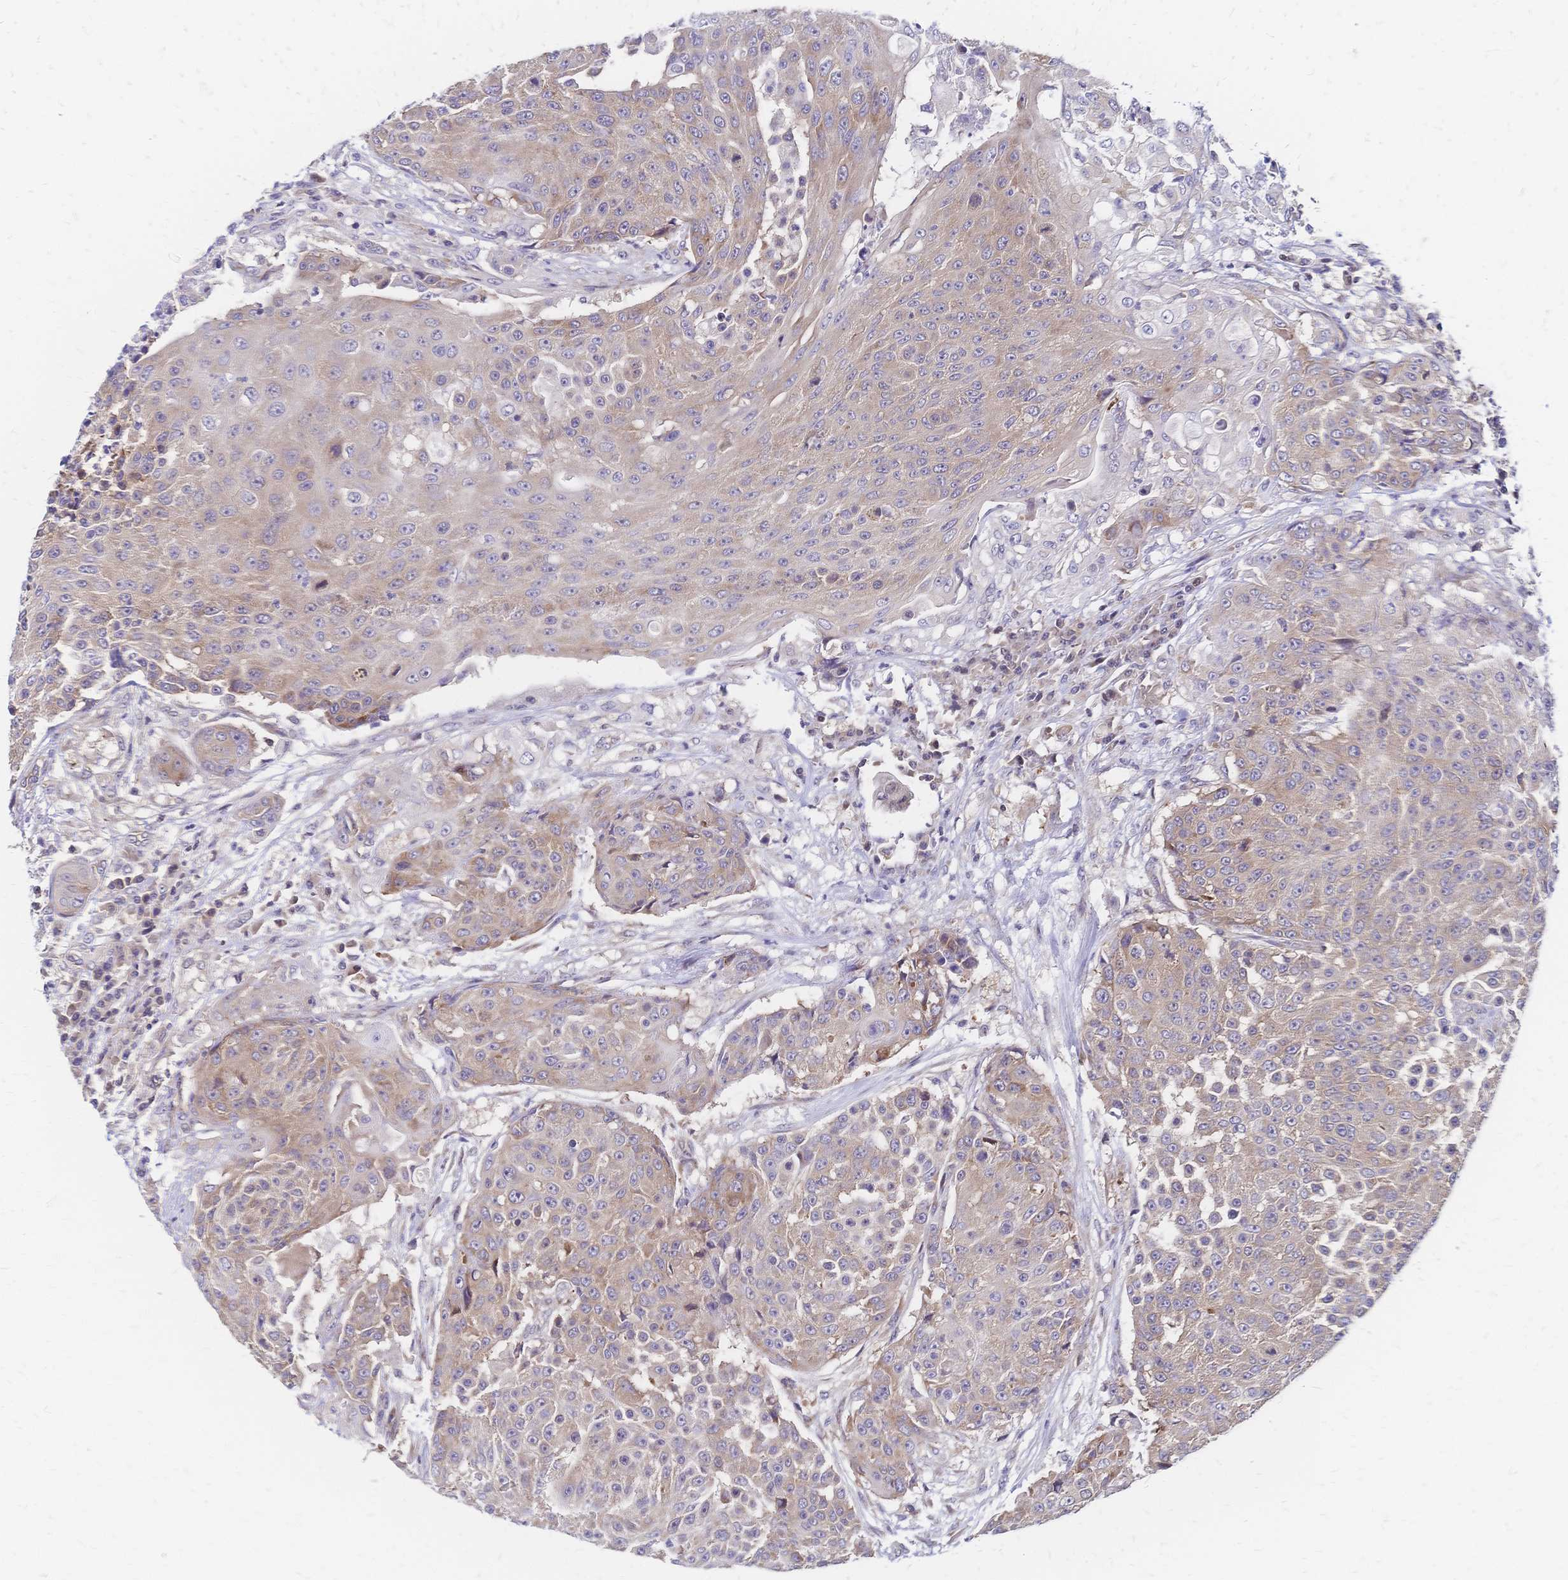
{"staining": {"intensity": "weak", "quantity": "<25%", "location": "cytoplasmic/membranous"}, "tissue": "urothelial cancer", "cell_type": "Tumor cells", "image_type": "cancer", "snomed": [{"axis": "morphology", "description": "Urothelial carcinoma, High grade"}, {"axis": "topography", "description": "Urinary bladder"}], "caption": "There is no significant staining in tumor cells of urothelial cancer.", "gene": "CBX7", "patient": {"sex": "female", "age": 63}}